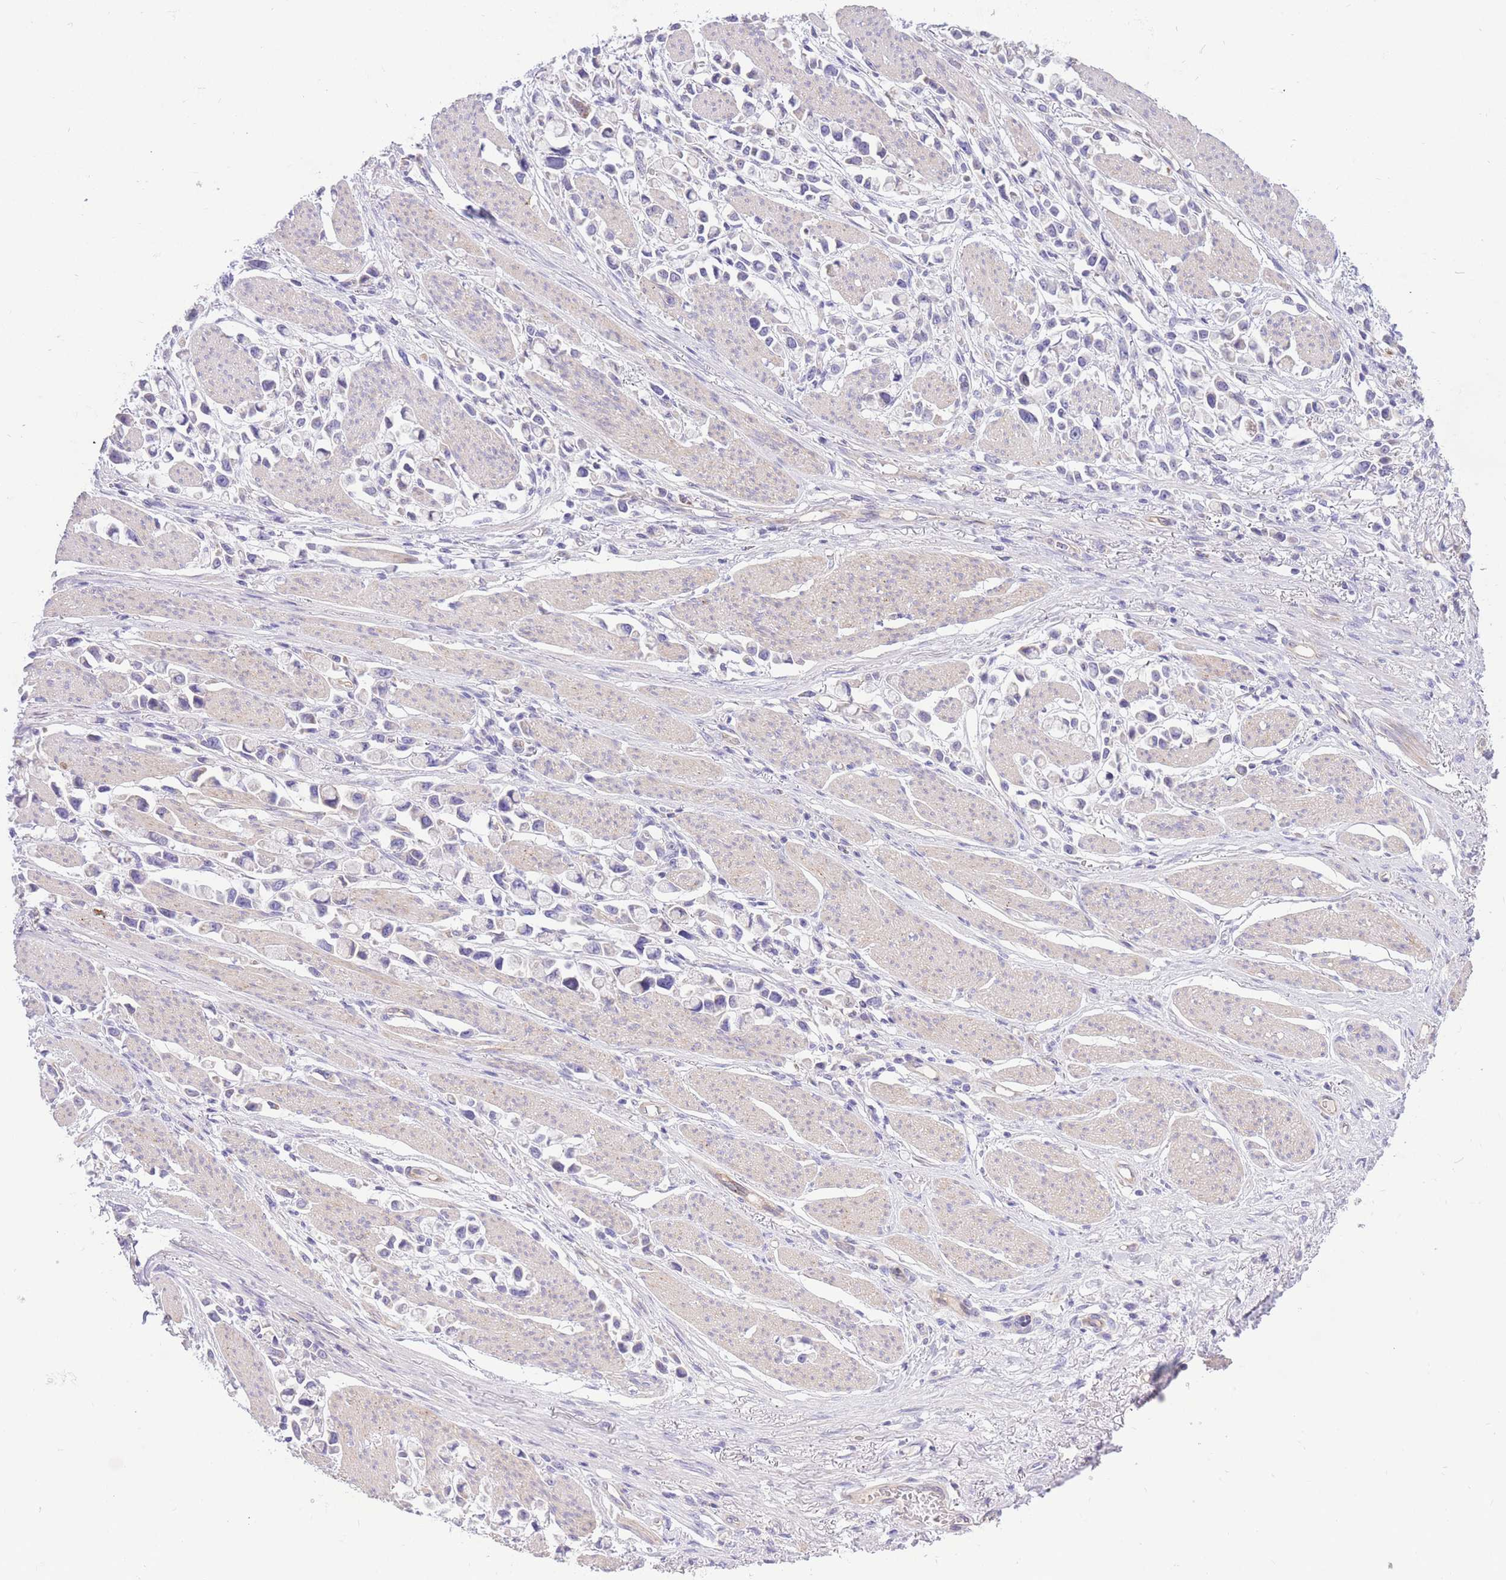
{"staining": {"intensity": "negative", "quantity": "none", "location": "none"}, "tissue": "stomach cancer", "cell_type": "Tumor cells", "image_type": "cancer", "snomed": [{"axis": "morphology", "description": "Adenocarcinoma, NOS"}, {"axis": "topography", "description": "Stomach"}], "caption": "Immunohistochemical staining of stomach adenocarcinoma shows no significant staining in tumor cells.", "gene": "SULT1A1", "patient": {"sex": "female", "age": 81}}